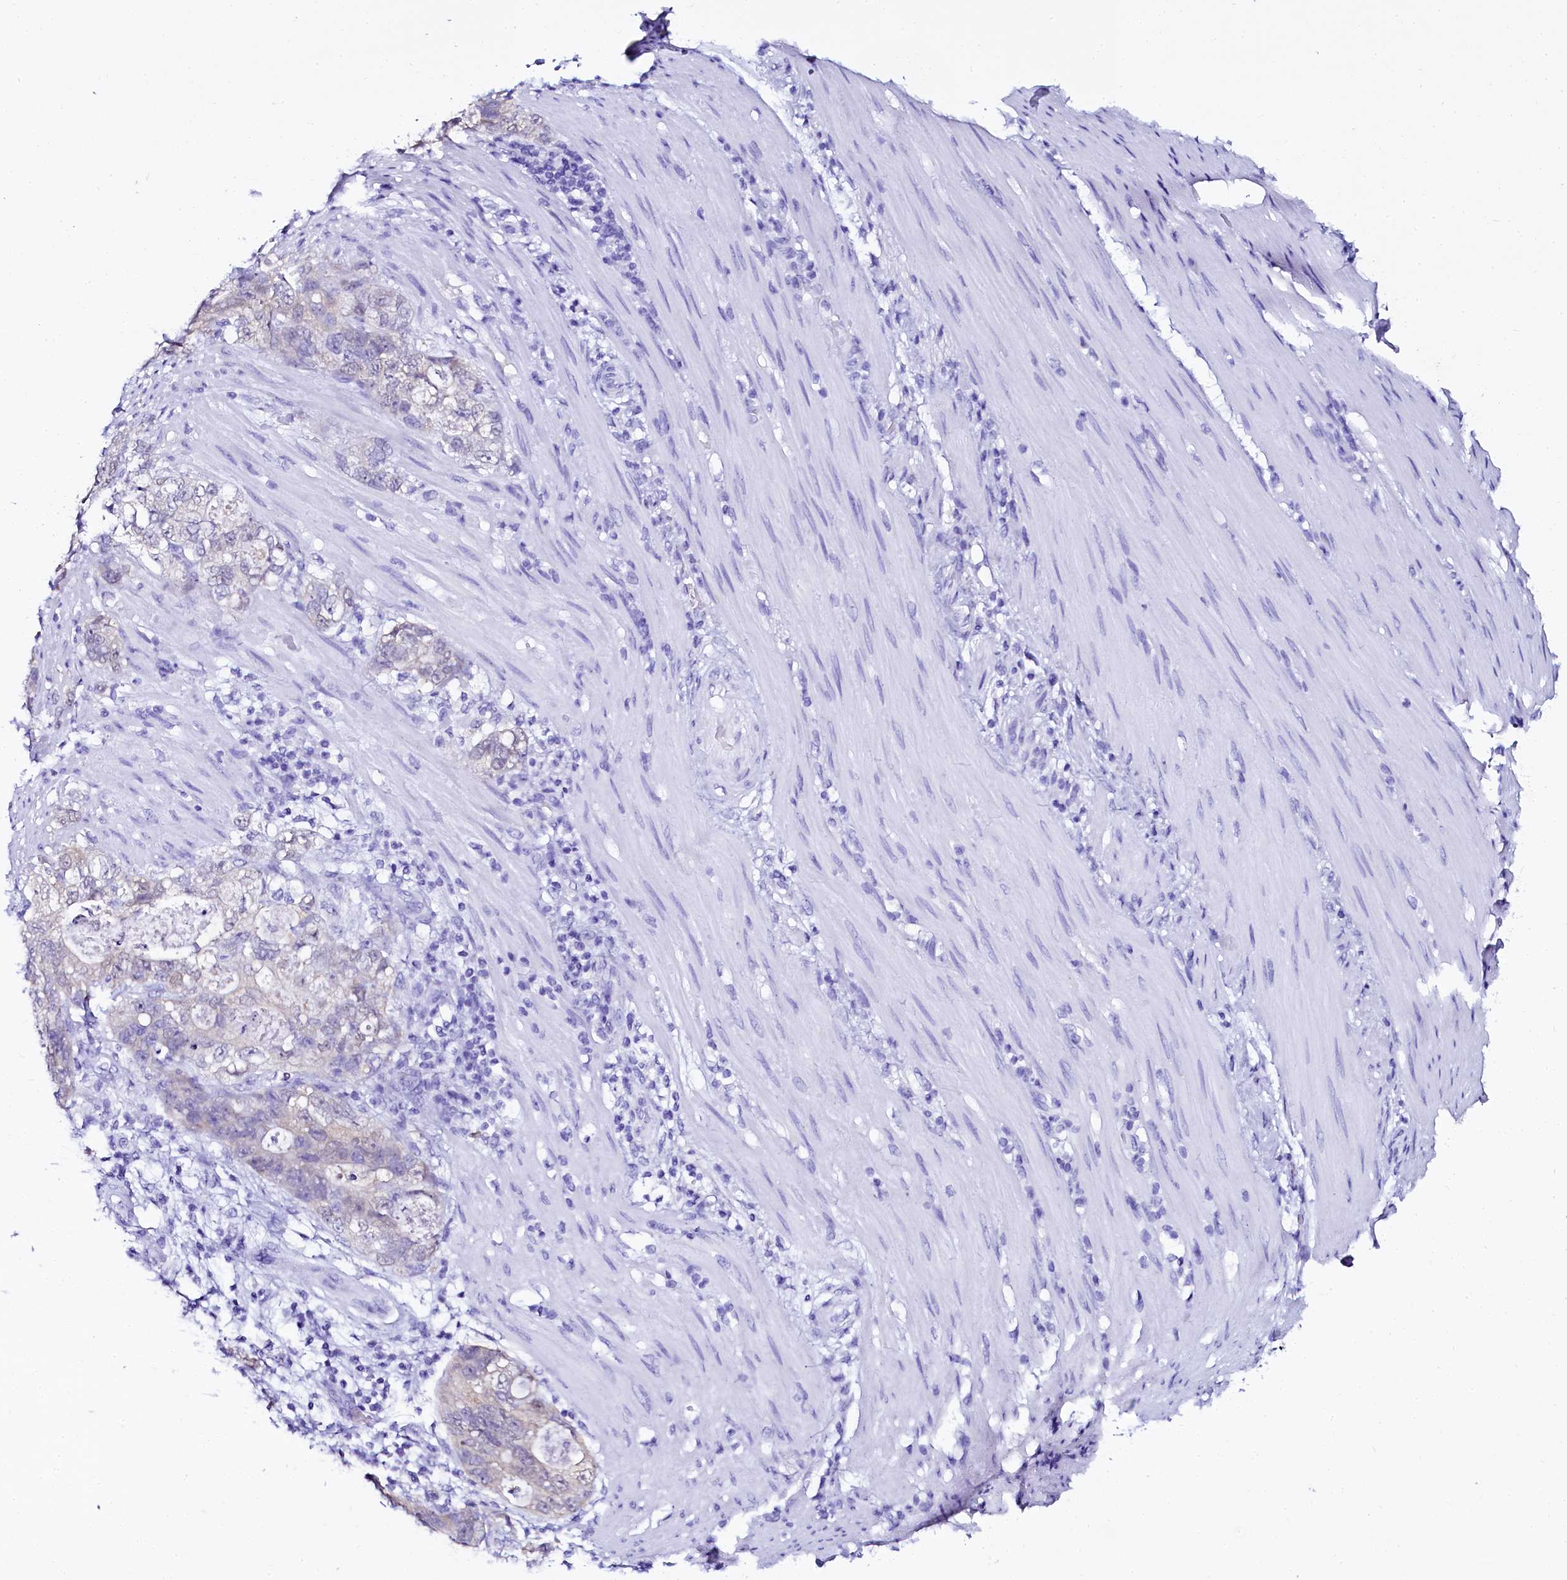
{"staining": {"intensity": "negative", "quantity": "none", "location": "none"}, "tissue": "stomach cancer", "cell_type": "Tumor cells", "image_type": "cancer", "snomed": [{"axis": "morphology", "description": "Normal tissue, NOS"}, {"axis": "morphology", "description": "Adenocarcinoma, NOS"}, {"axis": "topography", "description": "Stomach"}], "caption": "Immunohistochemistry of human stomach cancer (adenocarcinoma) reveals no expression in tumor cells.", "gene": "SORD", "patient": {"sex": "female", "age": 89}}